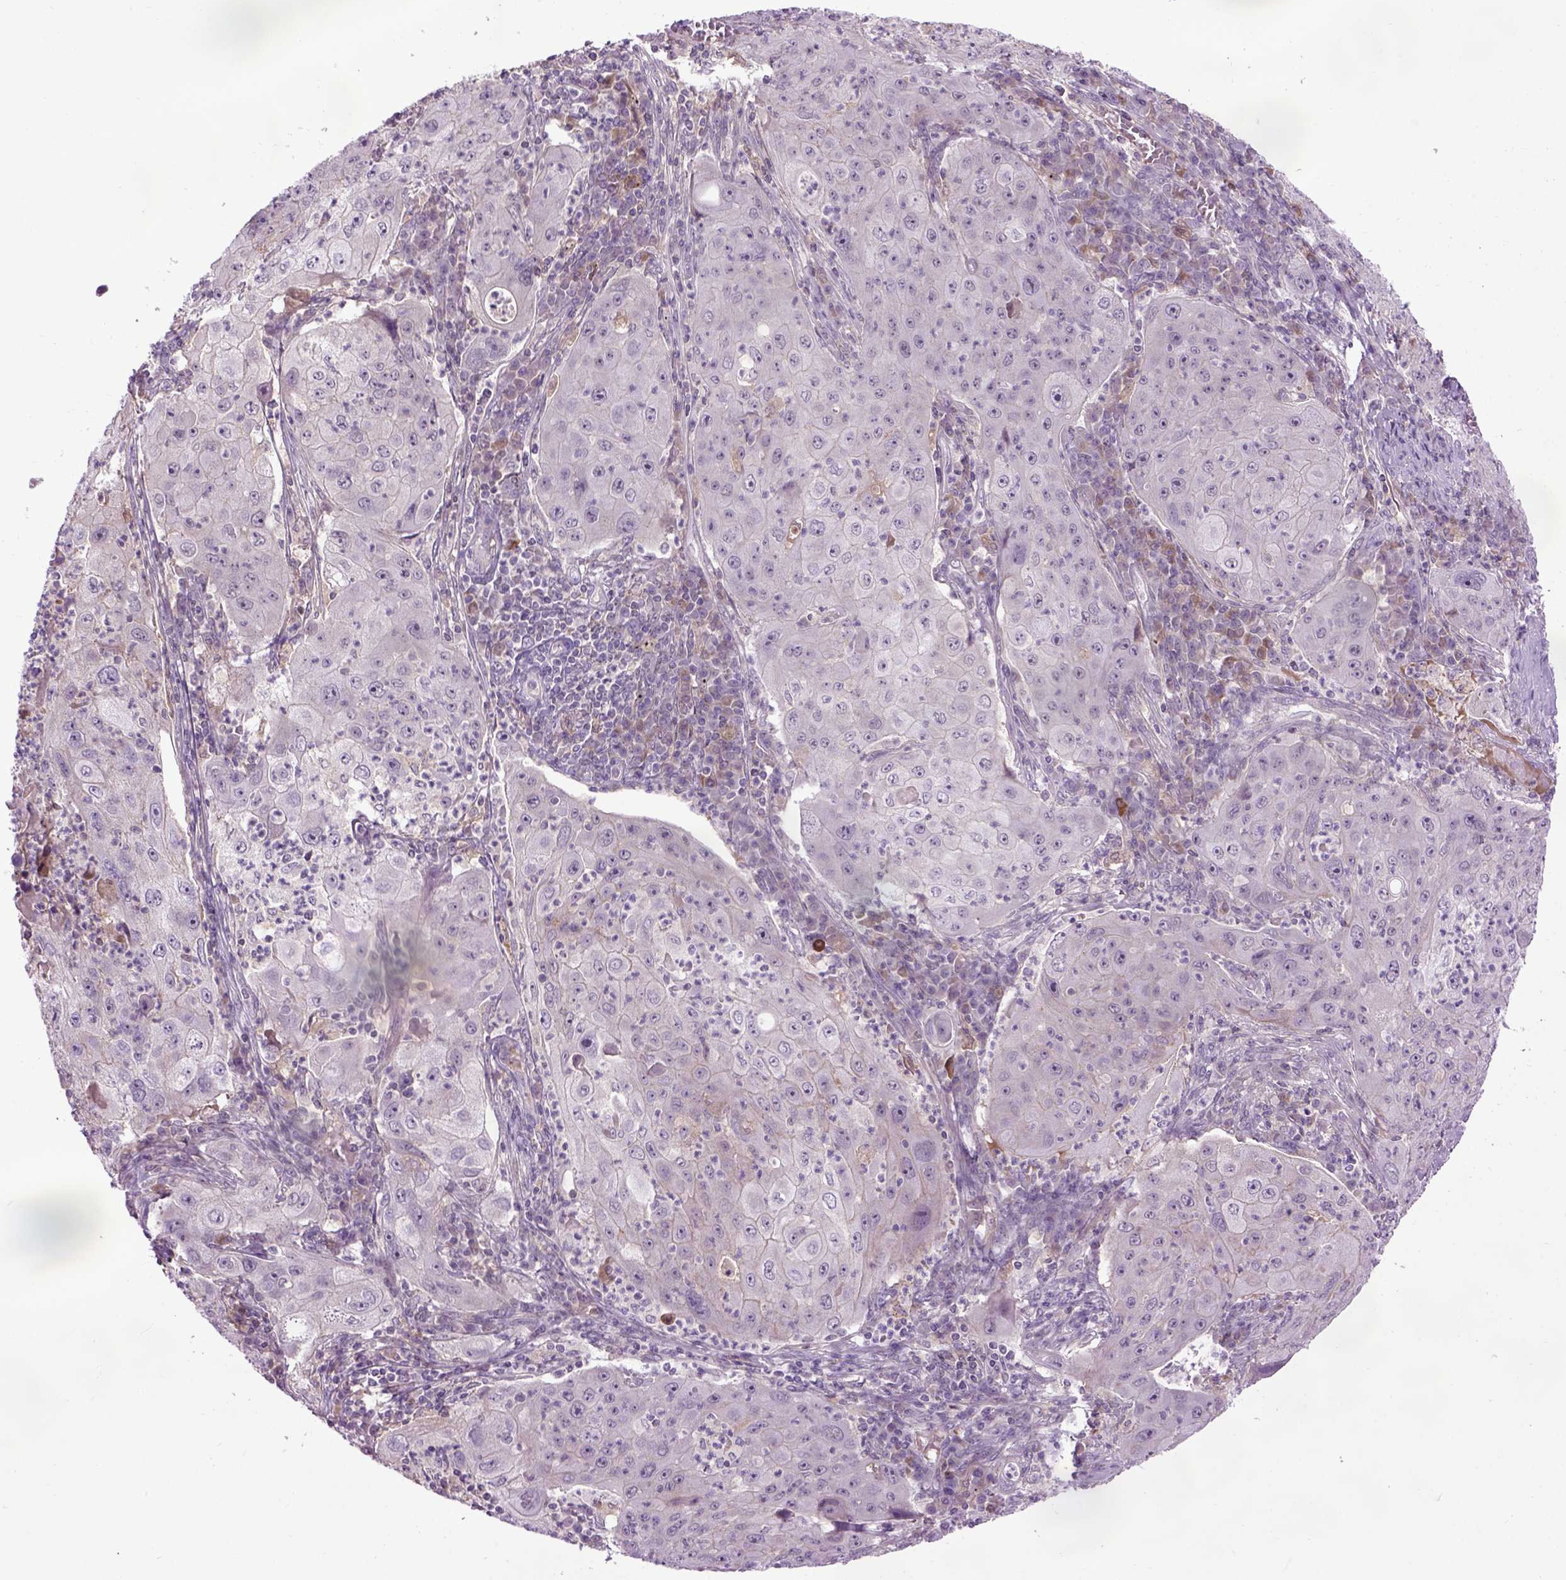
{"staining": {"intensity": "negative", "quantity": "none", "location": "none"}, "tissue": "lung cancer", "cell_type": "Tumor cells", "image_type": "cancer", "snomed": [{"axis": "morphology", "description": "Squamous cell carcinoma, NOS"}, {"axis": "topography", "description": "Lung"}], "caption": "The IHC photomicrograph has no significant staining in tumor cells of lung cancer (squamous cell carcinoma) tissue.", "gene": "EMILIN3", "patient": {"sex": "female", "age": 59}}